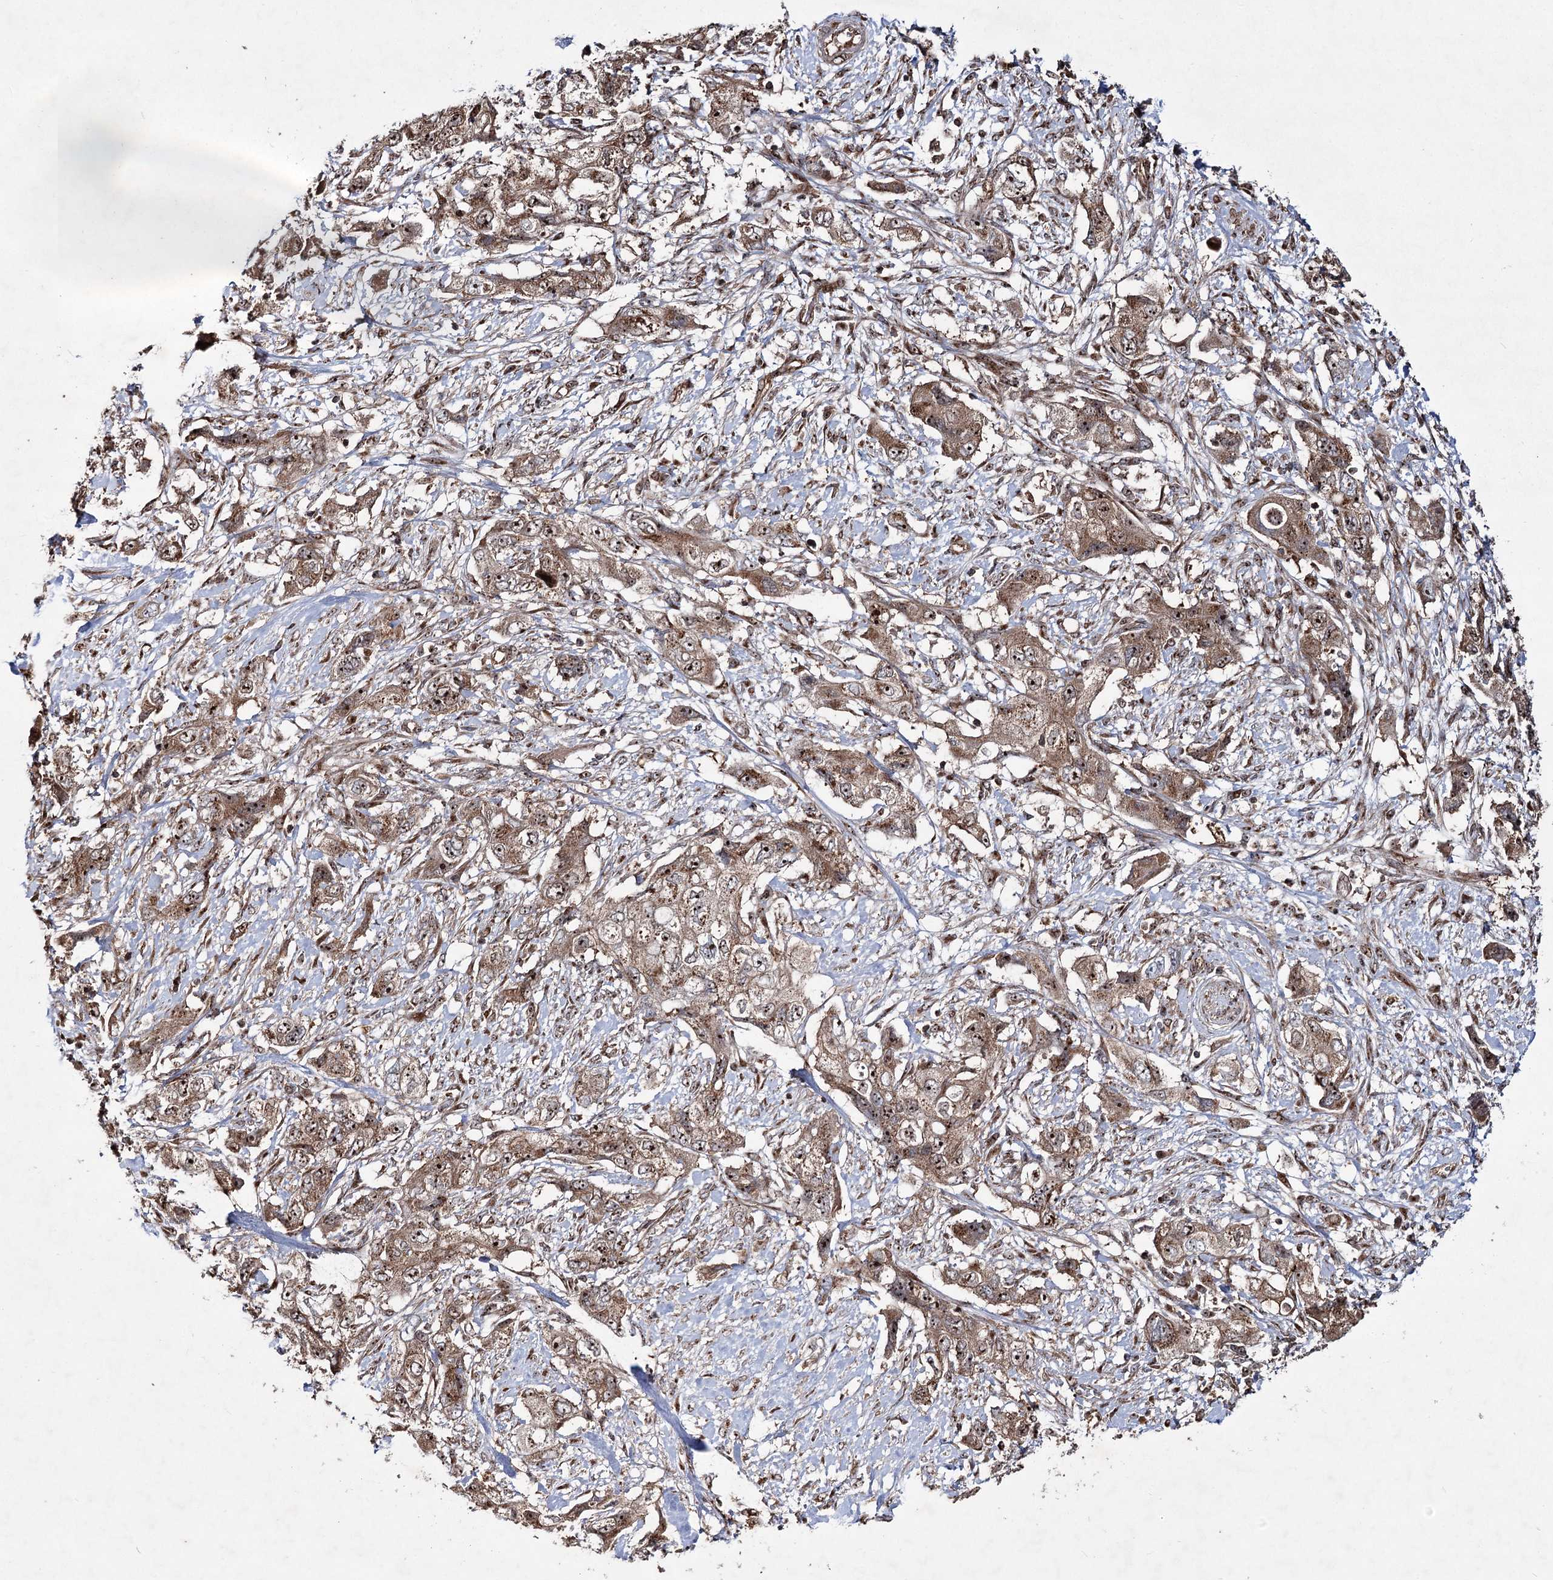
{"staining": {"intensity": "moderate", "quantity": ">75%", "location": "cytoplasmic/membranous,nuclear"}, "tissue": "pancreatic cancer", "cell_type": "Tumor cells", "image_type": "cancer", "snomed": [{"axis": "morphology", "description": "Adenocarcinoma, NOS"}, {"axis": "topography", "description": "Pancreas"}], "caption": "This micrograph displays immunohistochemistry staining of adenocarcinoma (pancreatic), with medium moderate cytoplasmic/membranous and nuclear expression in approximately >75% of tumor cells.", "gene": "SERINC5", "patient": {"sex": "female", "age": 73}}